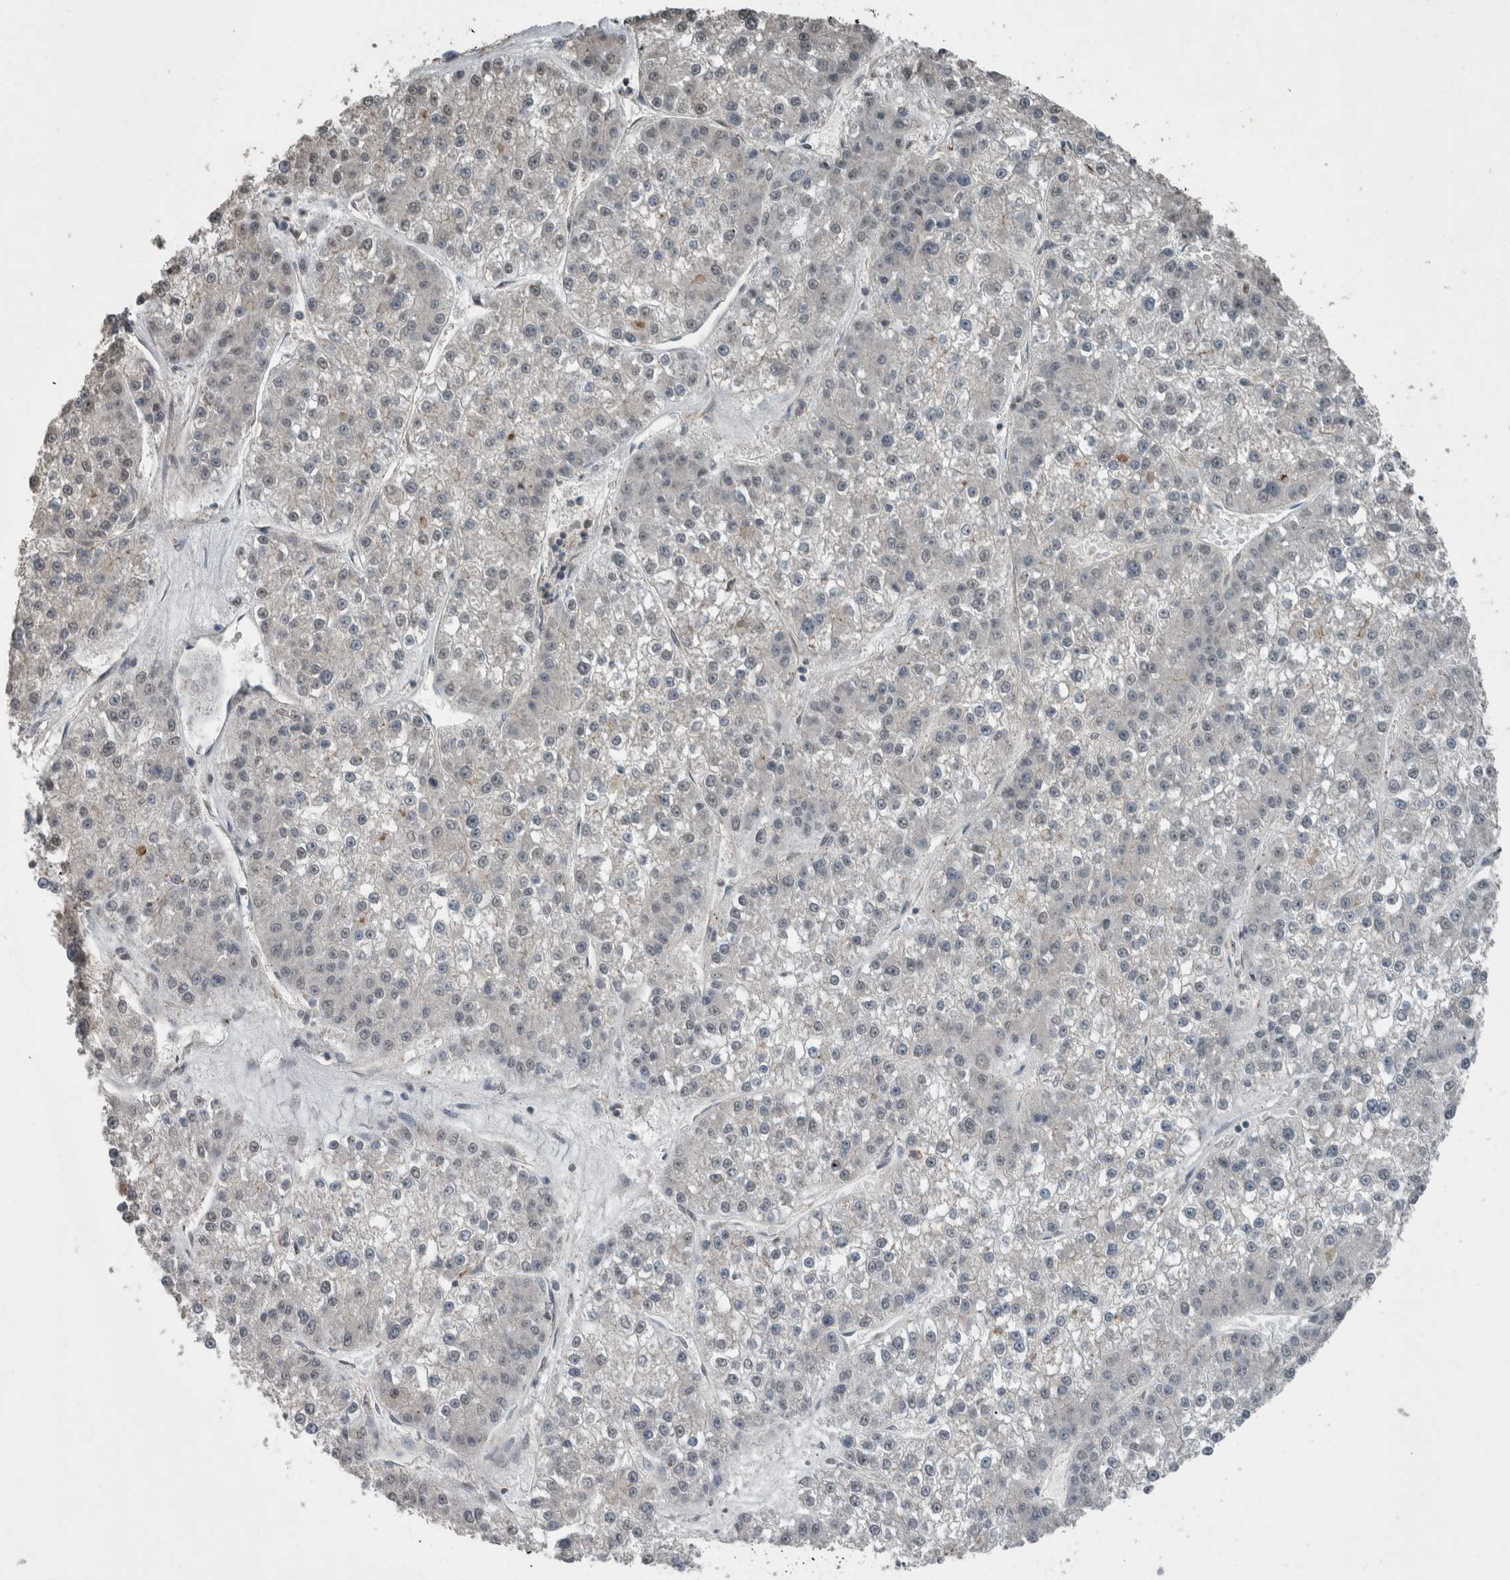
{"staining": {"intensity": "negative", "quantity": "none", "location": "none"}, "tissue": "liver cancer", "cell_type": "Tumor cells", "image_type": "cancer", "snomed": [{"axis": "morphology", "description": "Carcinoma, Hepatocellular, NOS"}, {"axis": "topography", "description": "Liver"}], "caption": "IHC image of neoplastic tissue: liver hepatocellular carcinoma stained with DAB reveals no significant protein staining in tumor cells. Nuclei are stained in blue.", "gene": "MYO1E", "patient": {"sex": "female", "age": 73}}